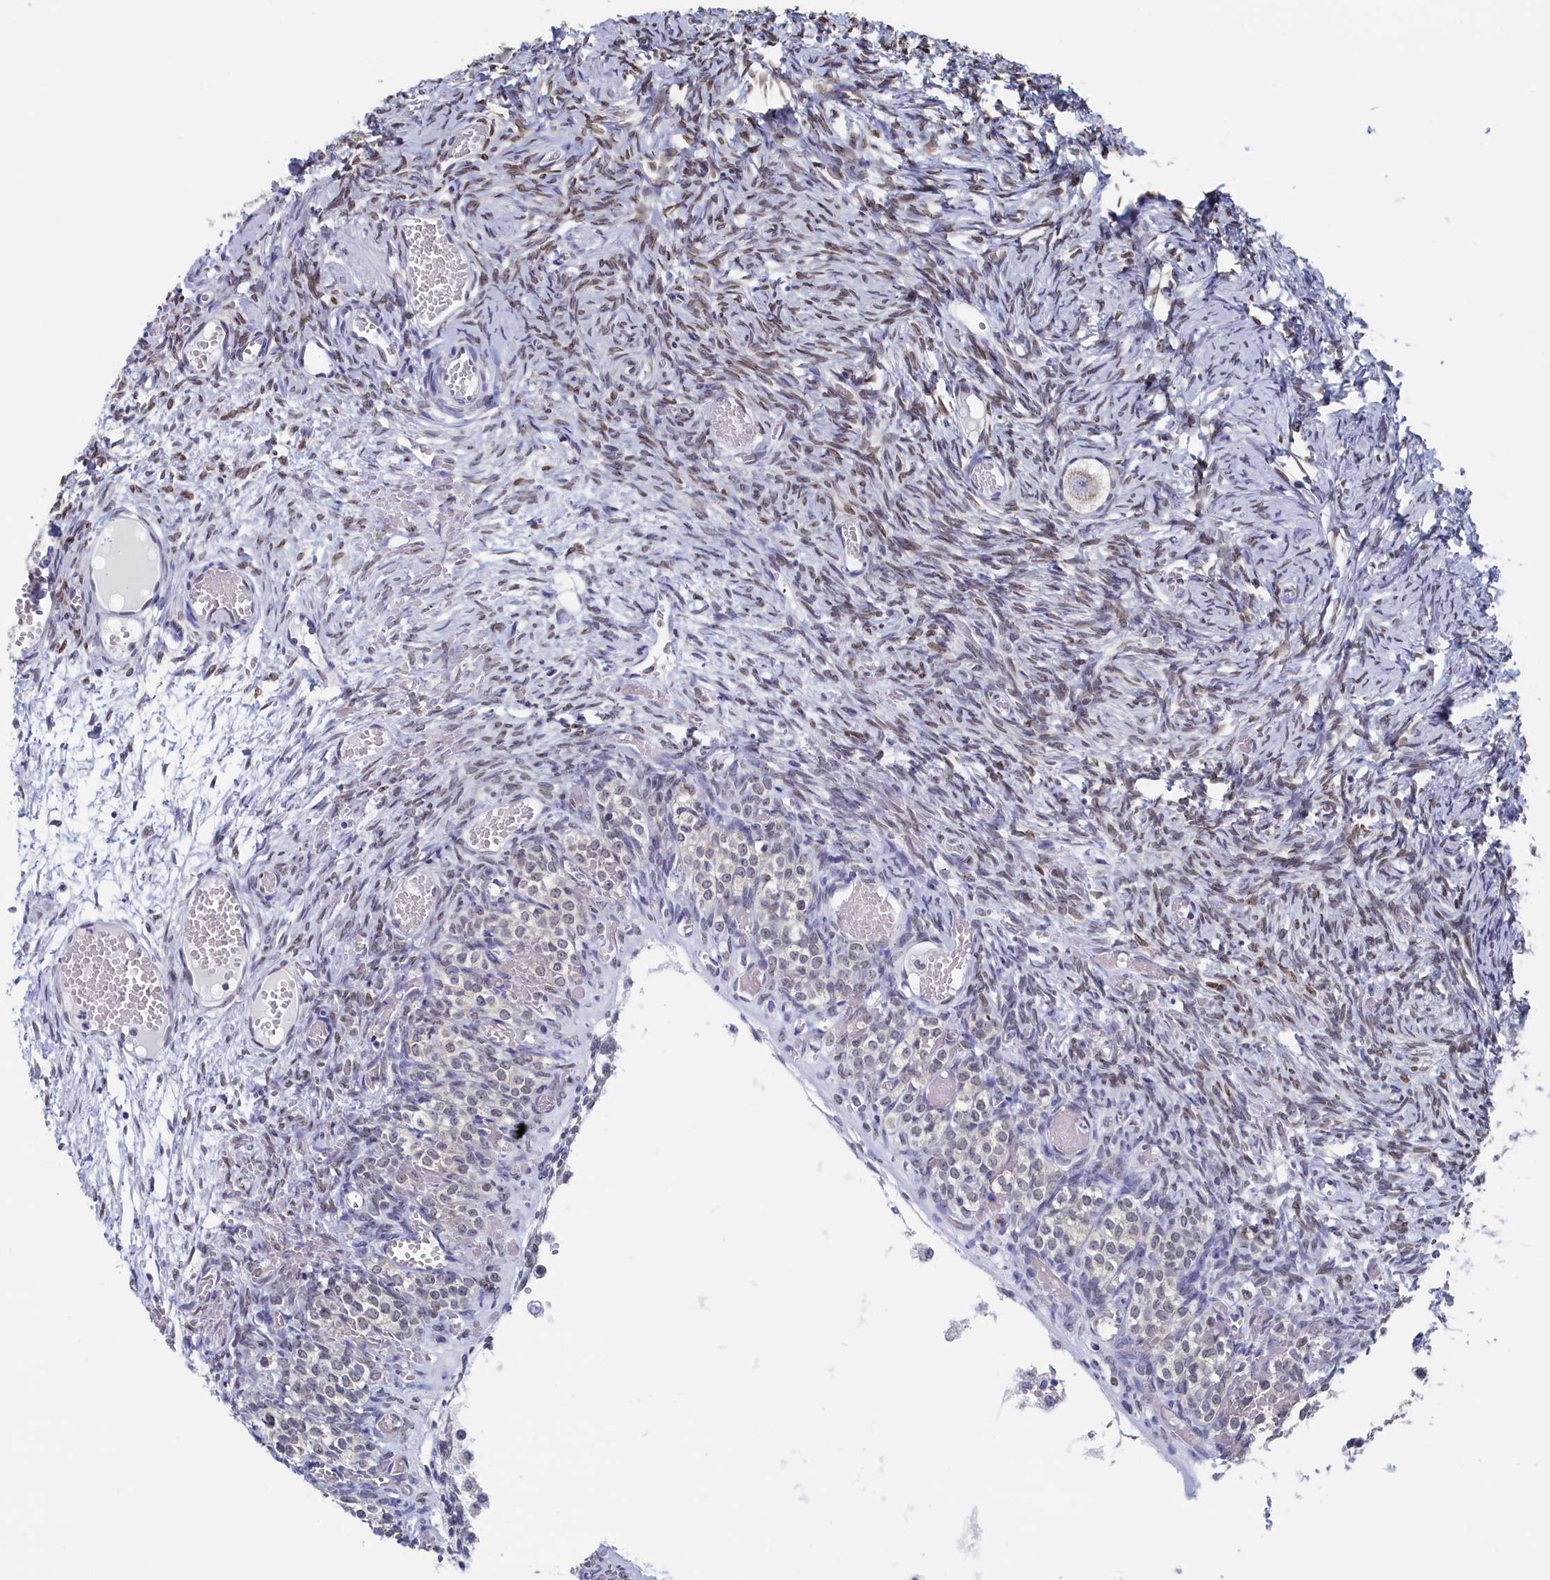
{"staining": {"intensity": "negative", "quantity": "none", "location": "none"}, "tissue": "ovary", "cell_type": "Follicle cells", "image_type": "normal", "snomed": [{"axis": "morphology", "description": "Adenocarcinoma, NOS"}, {"axis": "topography", "description": "Endometrium"}], "caption": "Immunohistochemistry (IHC) photomicrograph of benign ovary stained for a protein (brown), which displays no positivity in follicle cells.", "gene": "C11orf54", "patient": {"sex": "female", "age": 32}}